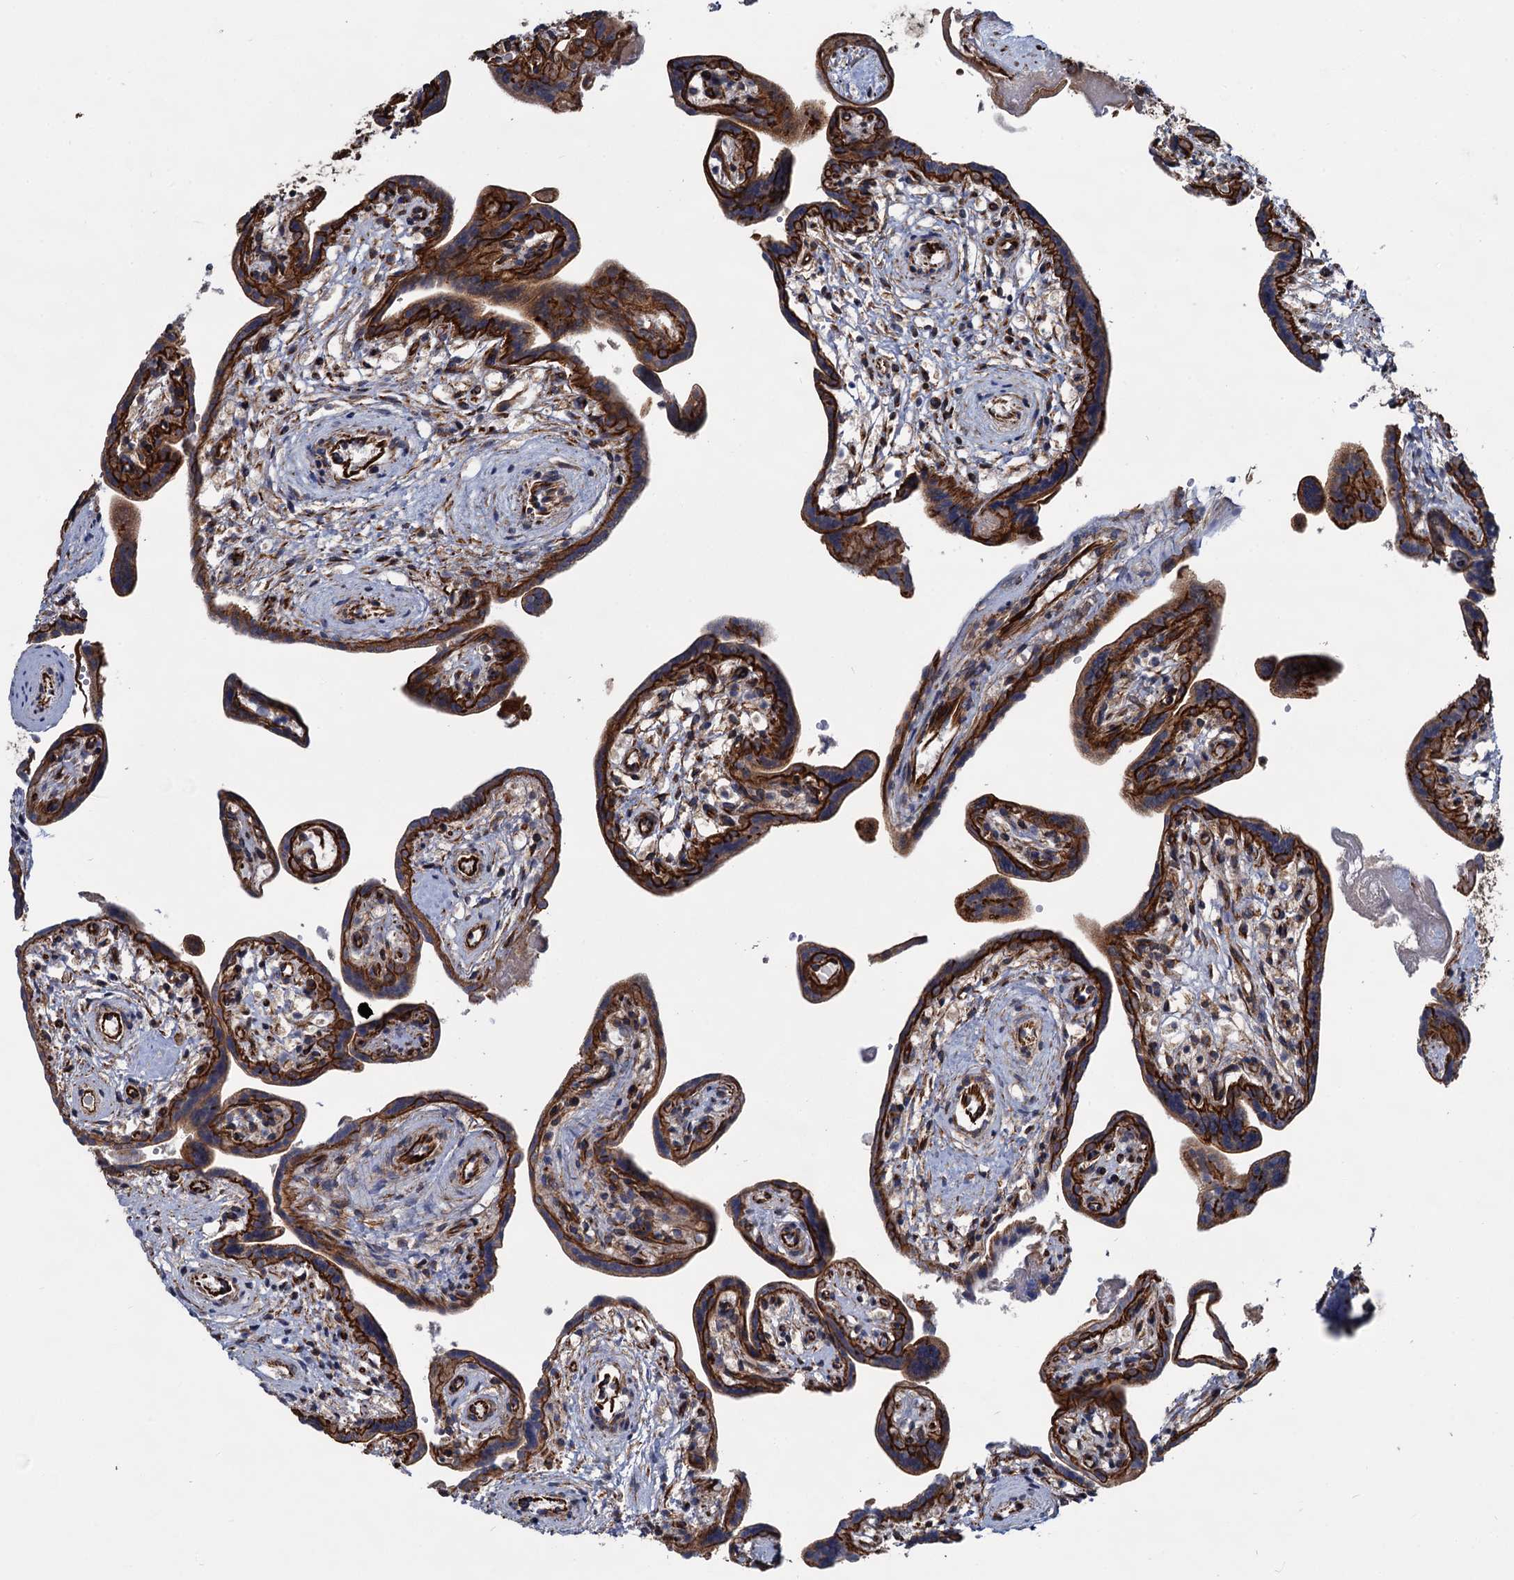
{"staining": {"intensity": "strong", "quantity": ">75%", "location": "cytoplasmic/membranous"}, "tissue": "placenta", "cell_type": "Trophoblastic cells", "image_type": "normal", "snomed": [{"axis": "morphology", "description": "Normal tissue, NOS"}, {"axis": "topography", "description": "Placenta"}], "caption": "The image exhibits staining of unremarkable placenta, revealing strong cytoplasmic/membranous protein expression (brown color) within trophoblastic cells. (DAB = brown stain, brightfield microscopy at high magnification).", "gene": "ZFYVE19", "patient": {"sex": "female", "age": 37}}